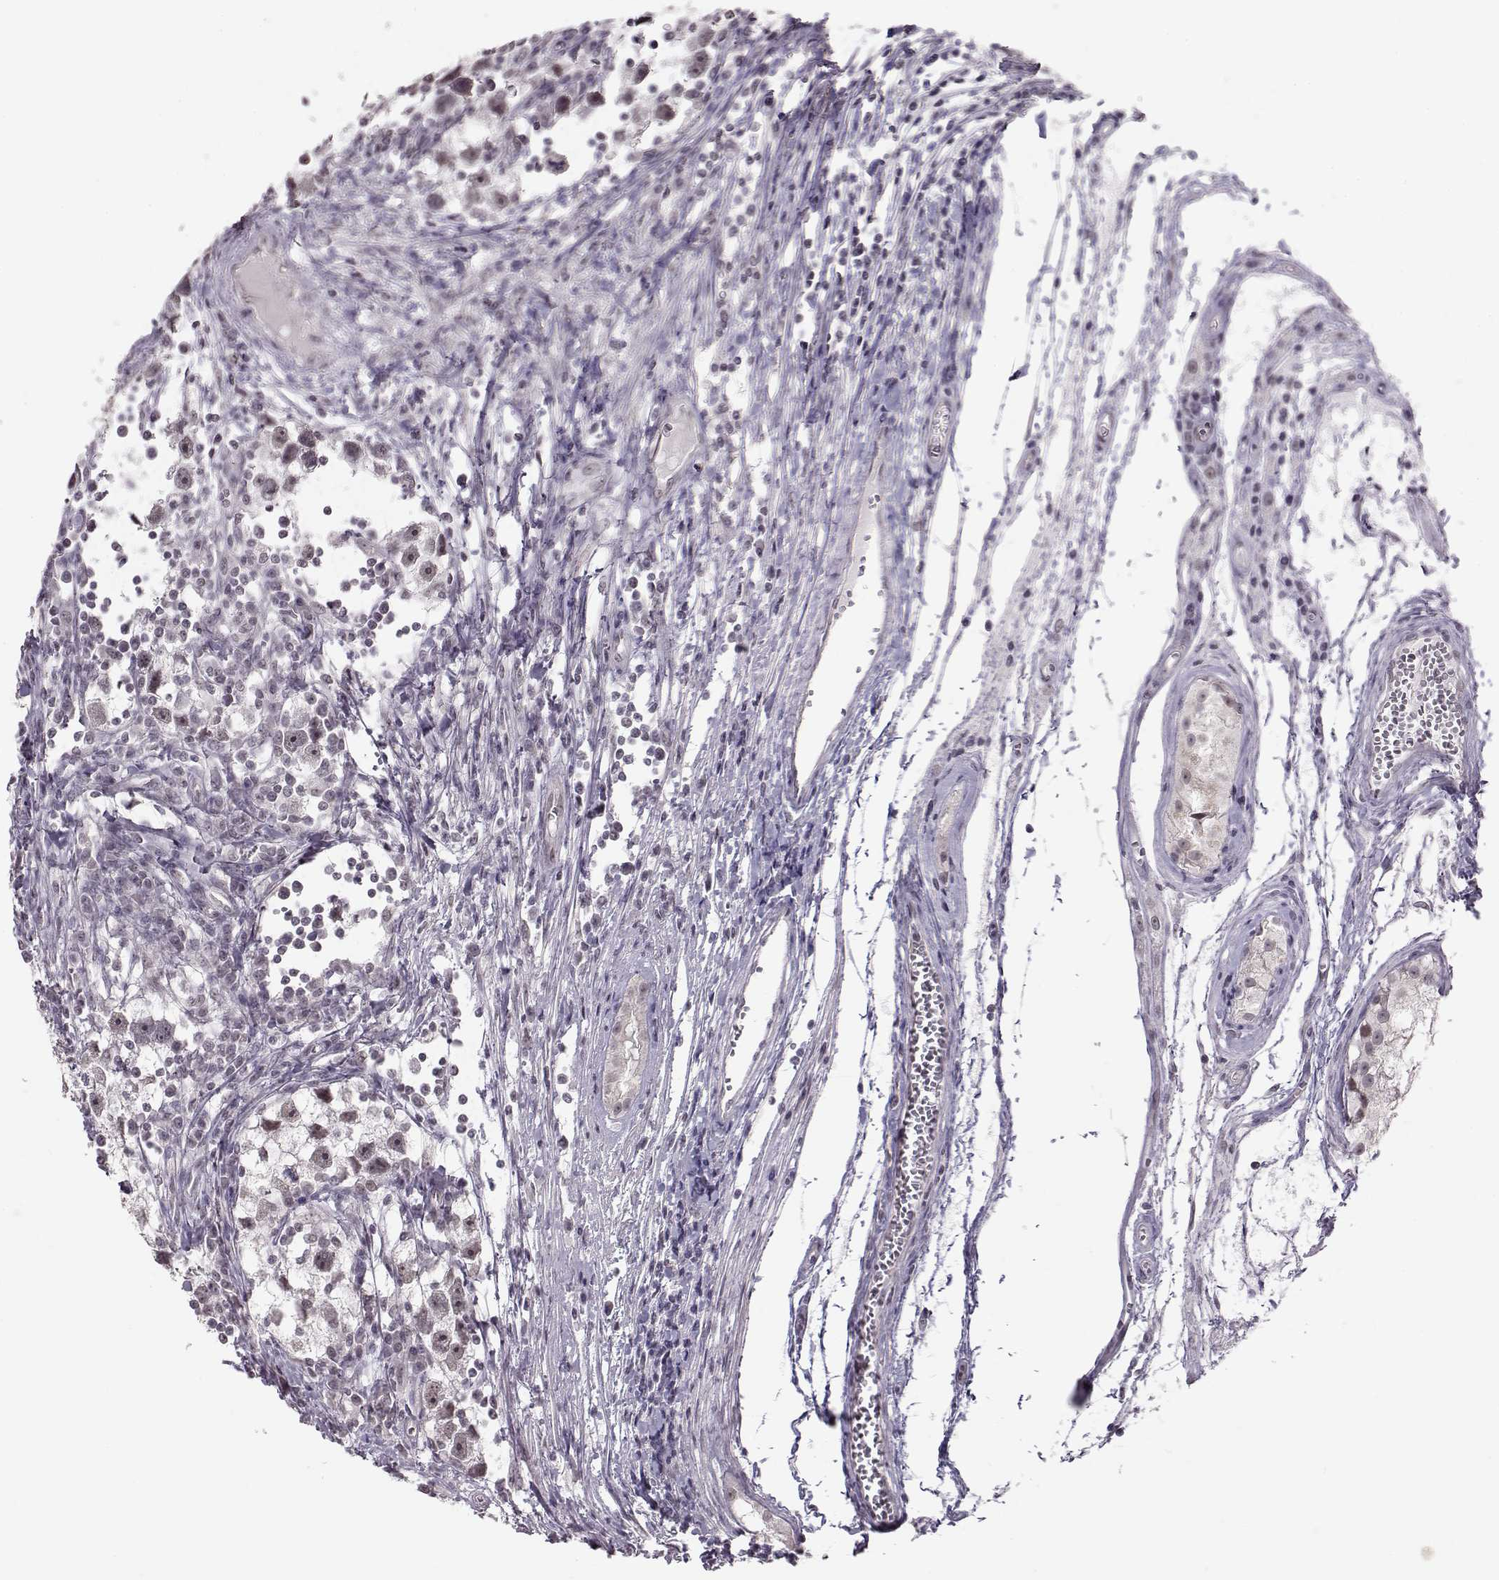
{"staining": {"intensity": "weak", "quantity": ">75%", "location": "nuclear"}, "tissue": "testis cancer", "cell_type": "Tumor cells", "image_type": "cancer", "snomed": [{"axis": "morphology", "description": "Seminoma, NOS"}, {"axis": "topography", "description": "Testis"}], "caption": "Human testis cancer stained with a protein marker exhibits weak staining in tumor cells.", "gene": "PCP4", "patient": {"sex": "male", "age": 30}}